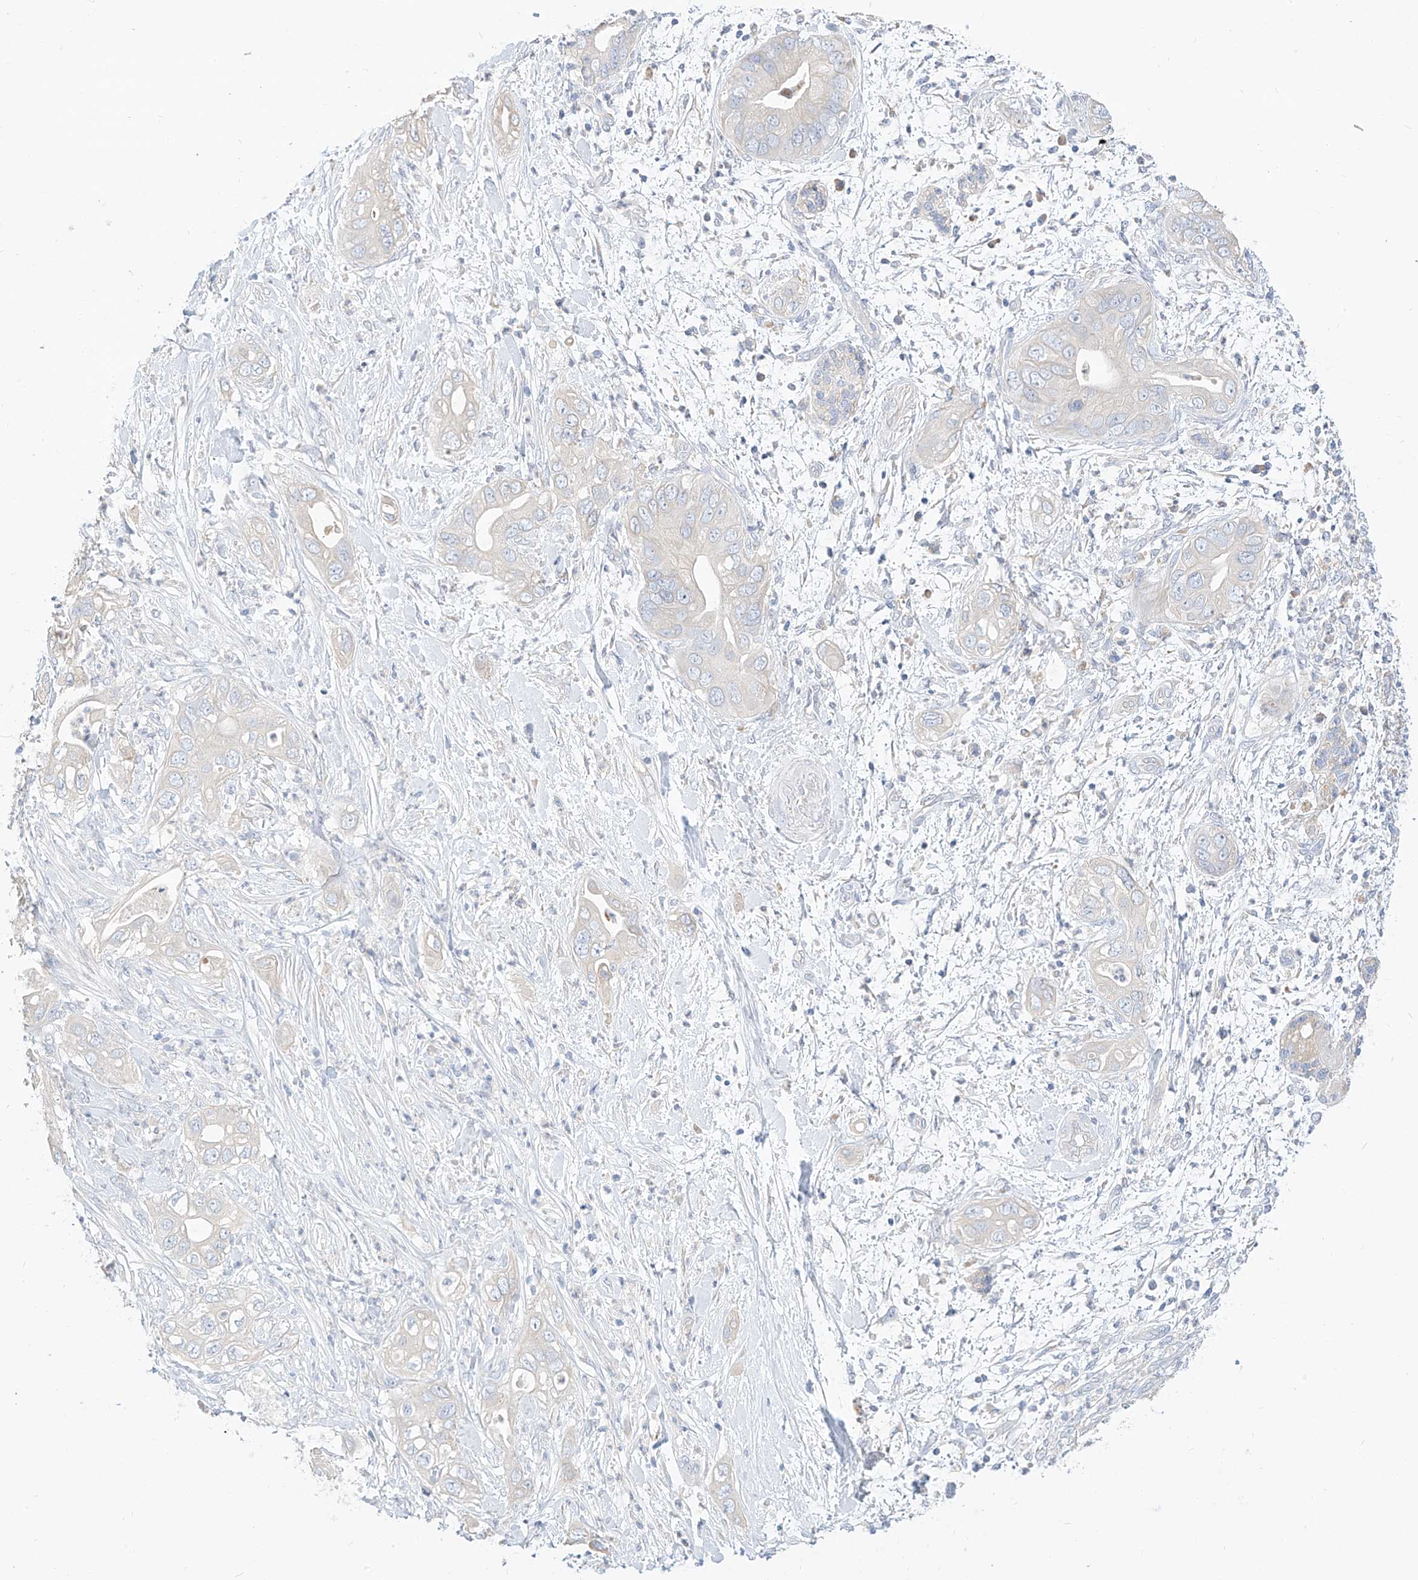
{"staining": {"intensity": "negative", "quantity": "none", "location": "none"}, "tissue": "pancreatic cancer", "cell_type": "Tumor cells", "image_type": "cancer", "snomed": [{"axis": "morphology", "description": "Adenocarcinoma, NOS"}, {"axis": "topography", "description": "Pancreas"}], "caption": "Adenocarcinoma (pancreatic) was stained to show a protein in brown. There is no significant staining in tumor cells.", "gene": "RASA2", "patient": {"sex": "female", "age": 78}}